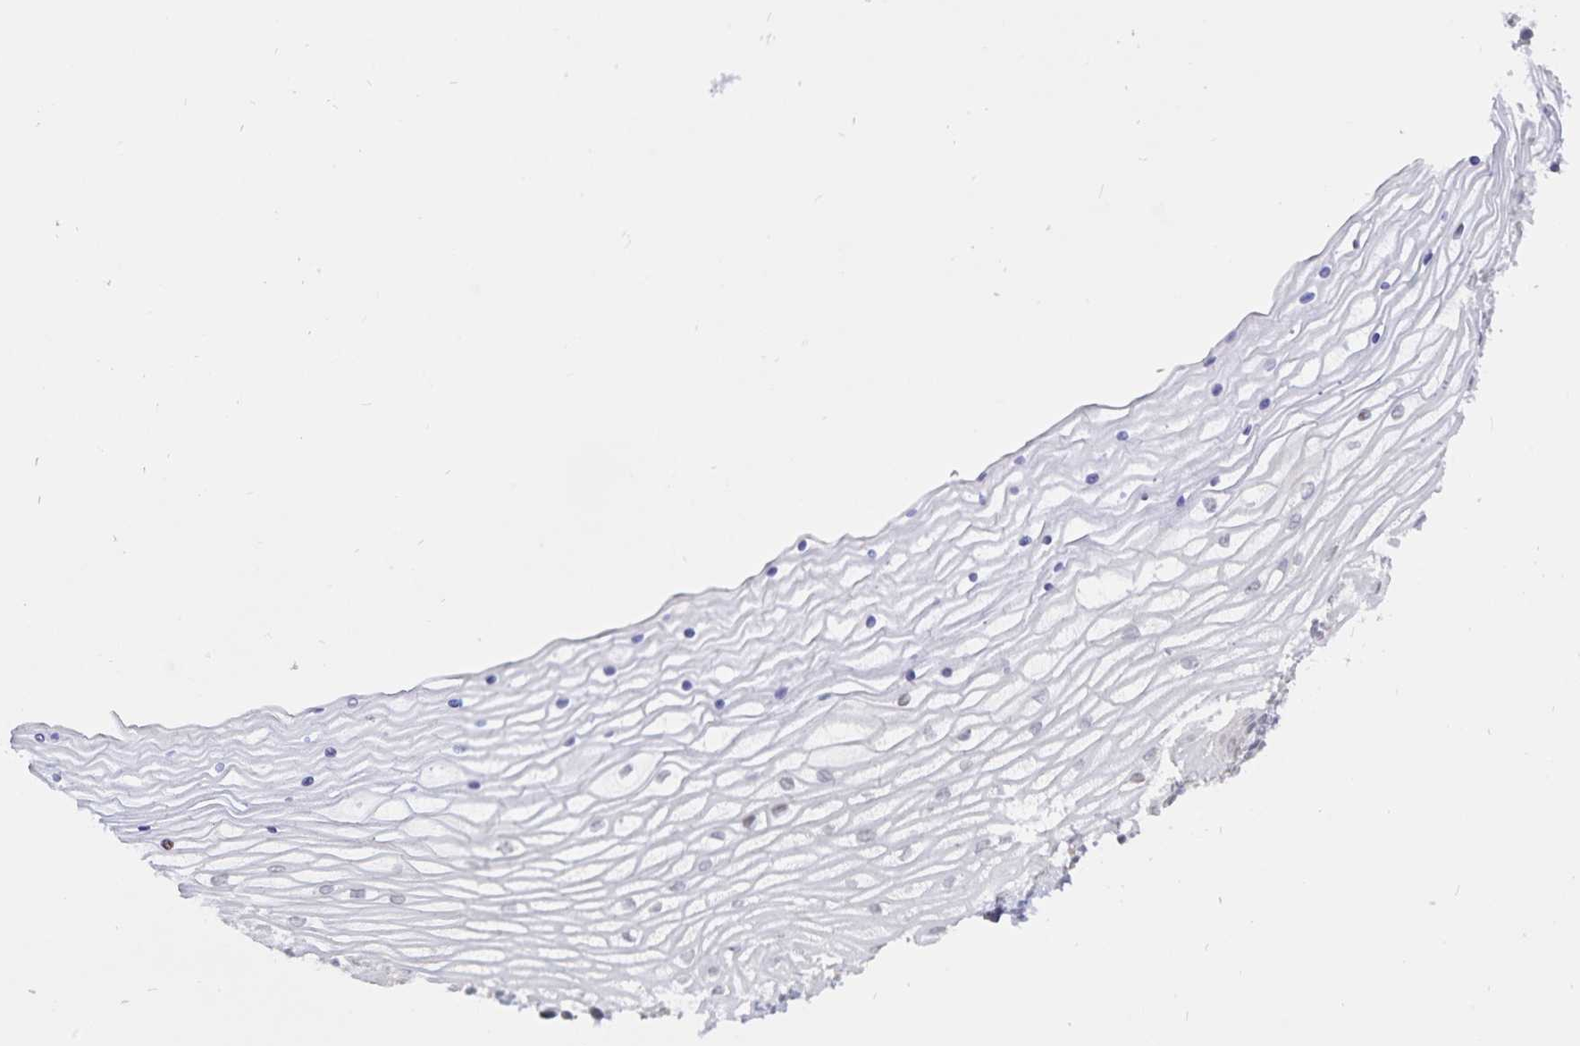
{"staining": {"intensity": "moderate", "quantity": "25%-75%", "location": "cytoplasmic/membranous"}, "tissue": "vagina", "cell_type": "Squamous epithelial cells", "image_type": "normal", "snomed": [{"axis": "morphology", "description": "Normal tissue, NOS"}, {"axis": "topography", "description": "Vagina"}], "caption": "Squamous epithelial cells reveal medium levels of moderate cytoplasmic/membranous positivity in approximately 25%-75% of cells in normal vagina.", "gene": "ATP2A2", "patient": {"sex": "female", "age": 45}}